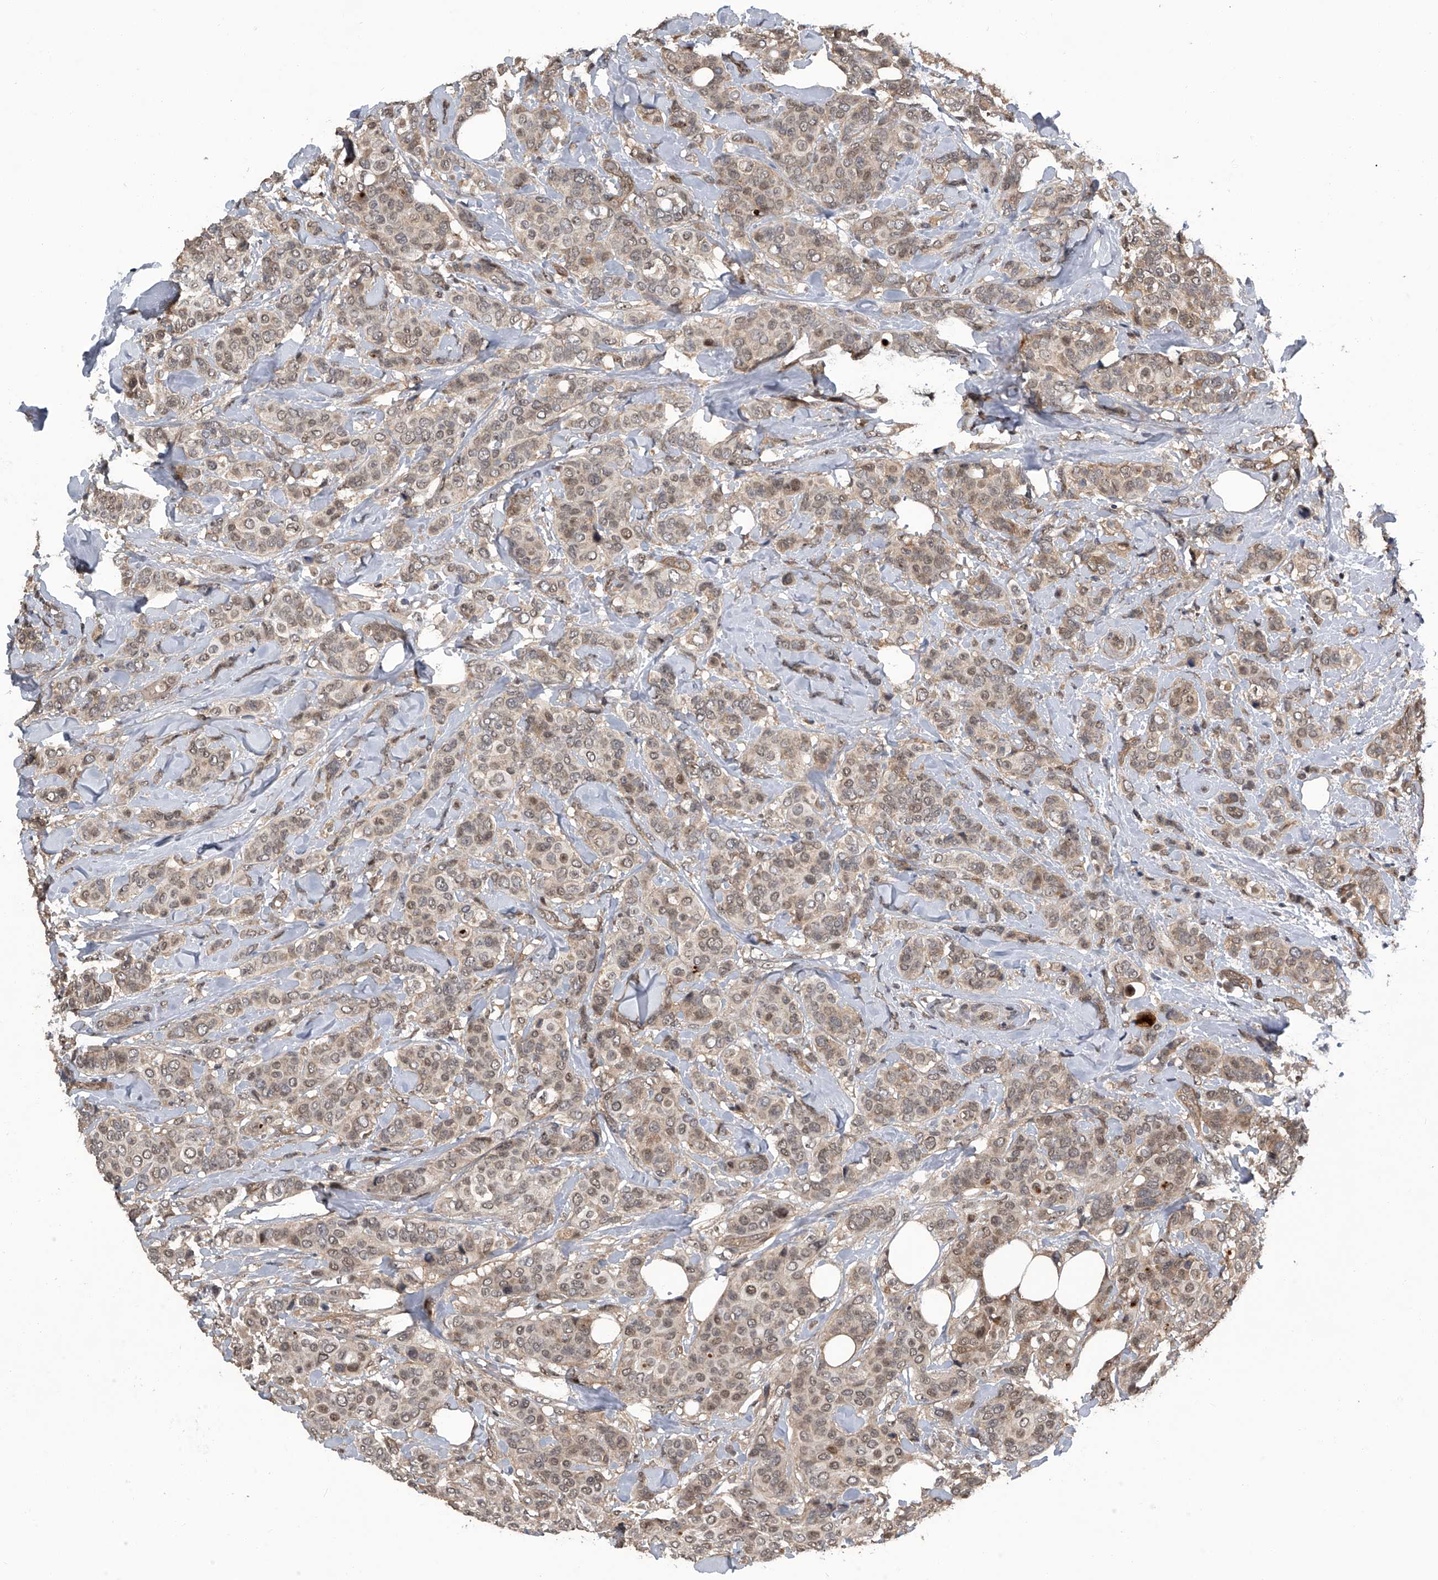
{"staining": {"intensity": "weak", "quantity": "25%-75%", "location": "cytoplasmic/membranous,nuclear"}, "tissue": "breast cancer", "cell_type": "Tumor cells", "image_type": "cancer", "snomed": [{"axis": "morphology", "description": "Lobular carcinoma"}, {"axis": "topography", "description": "Breast"}], "caption": "Immunohistochemistry (IHC) photomicrograph of breast cancer (lobular carcinoma) stained for a protein (brown), which exhibits low levels of weak cytoplasmic/membranous and nuclear expression in approximately 25%-75% of tumor cells.", "gene": "SLC12A8", "patient": {"sex": "female", "age": 51}}